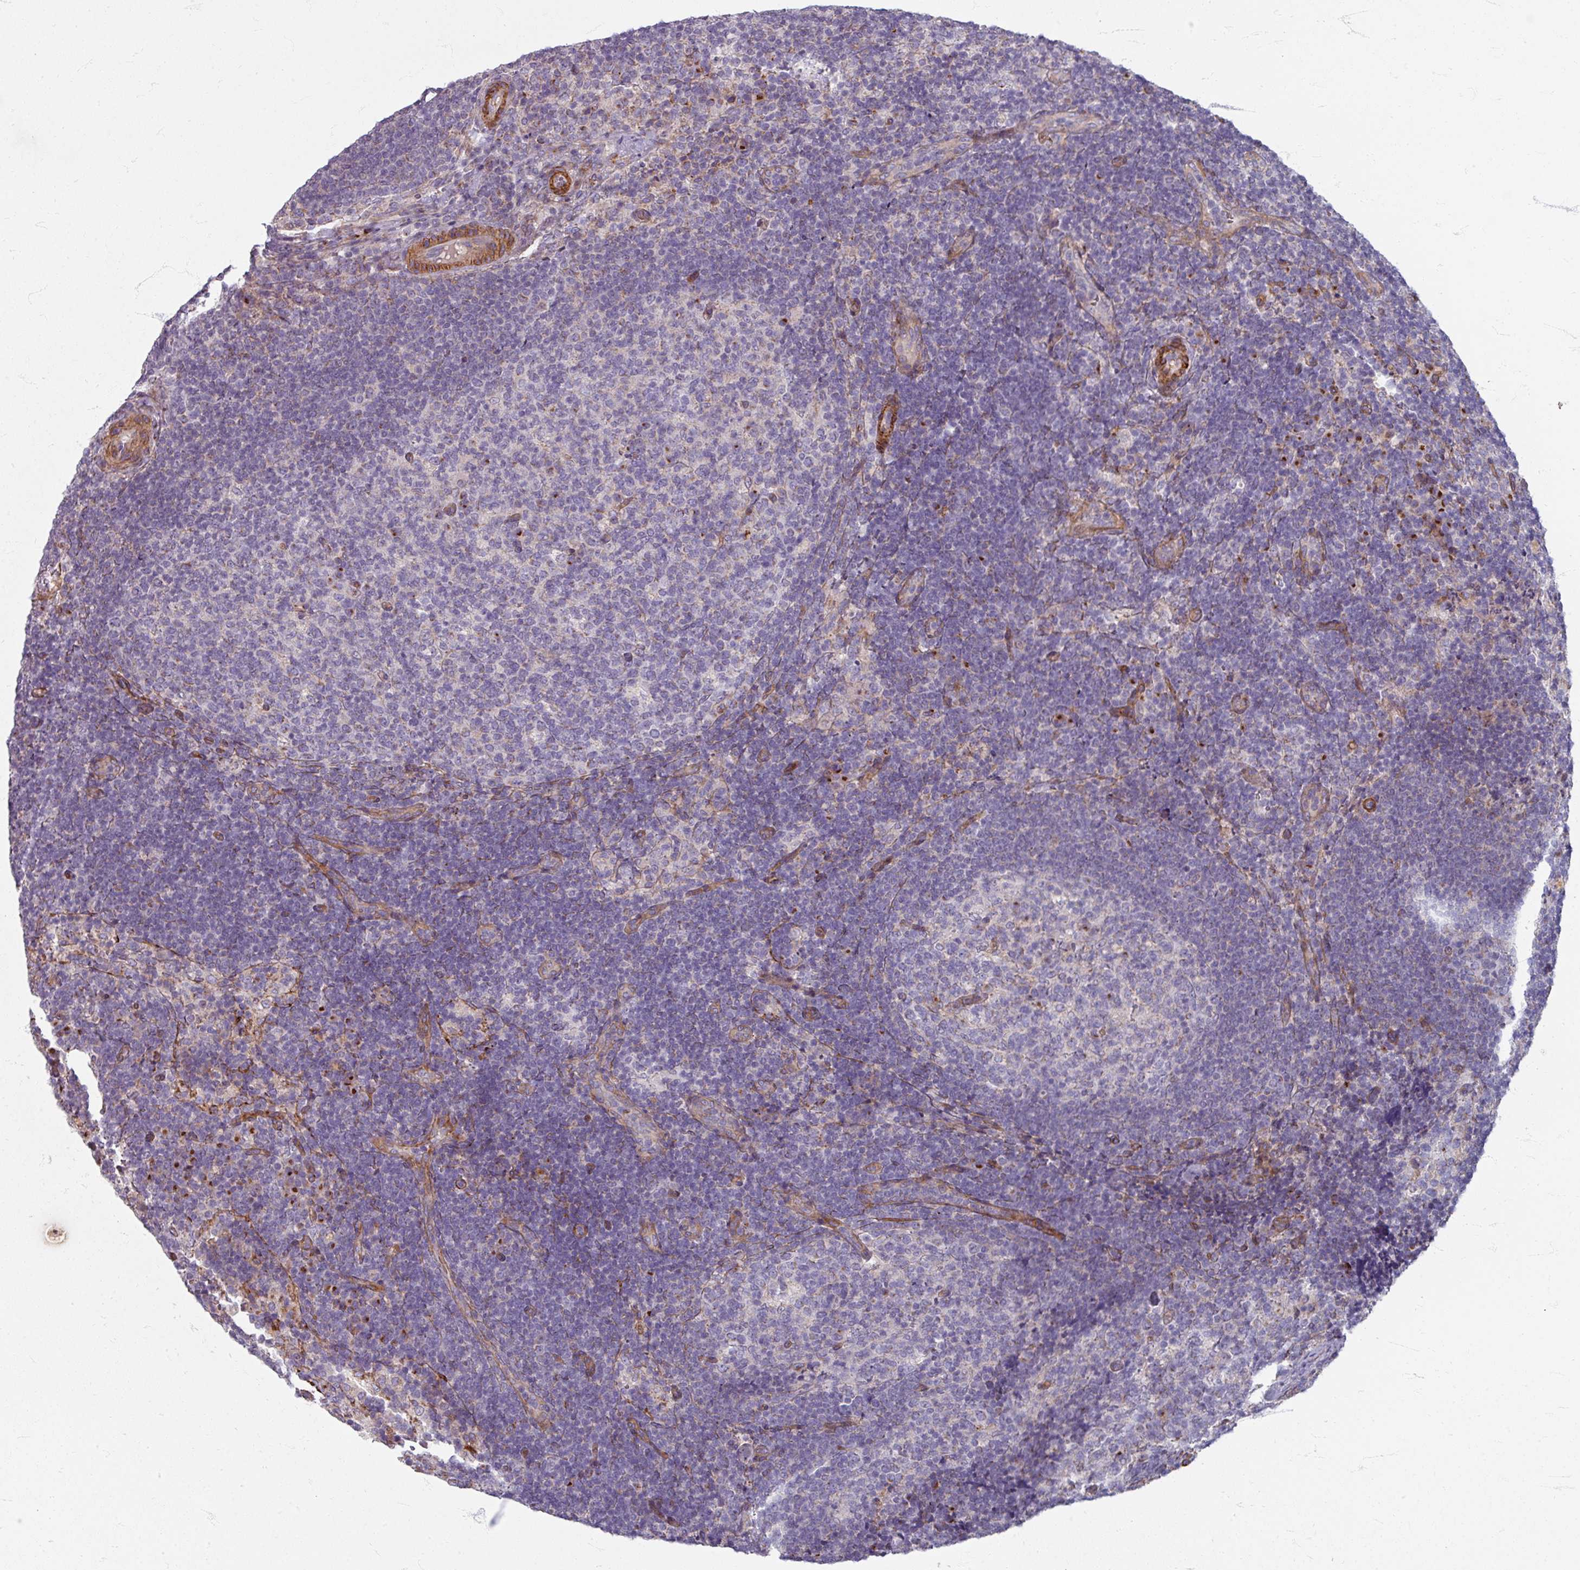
{"staining": {"intensity": "negative", "quantity": "none", "location": "none"}, "tissue": "lymph node", "cell_type": "Germinal center cells", "image_type": "normal", "snomed": [{"axis": "morphology", "description": "Normal tissue, NOS"}, {"axis": "topography", "description": "Lymph node"}], "caption": "Germinal center cells show no significant protein expression in normal lymph node. (DAB (3,3'-diaminobenzidine) immunohistochemistry, high magnification).", "gene": "GABARAPL1", "patient": {"sex": "female", "age": 31}}